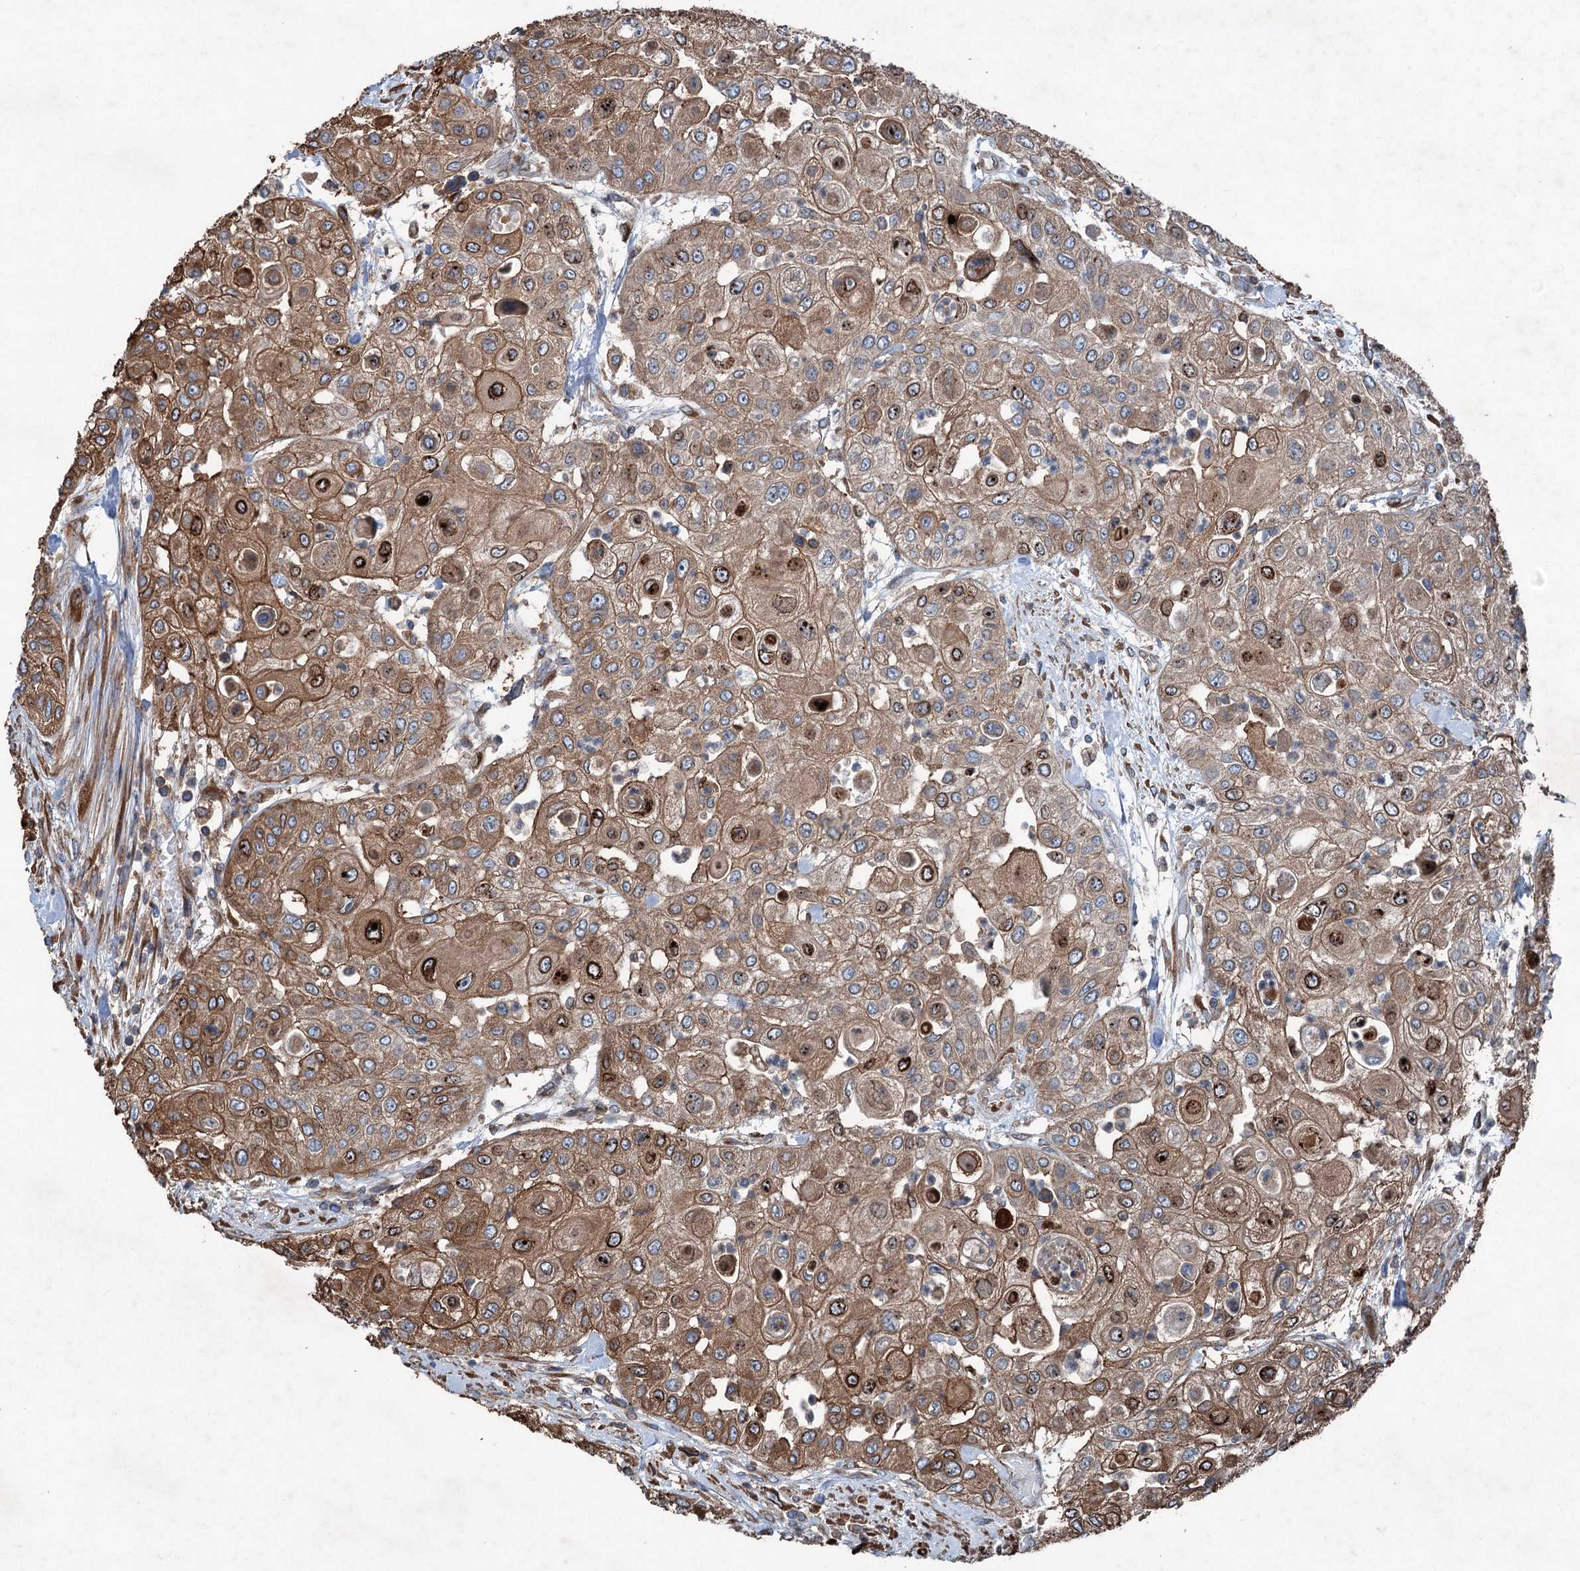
{"staining": {"intensity": "strong", "quantity": "25%-75%", "location": "cytoplasmic/membranous,nuclear"}, "tissue": "urothelial cancer", "cell_type": "Tumor cells", "image_type": "cancer", "snomed": [{"axis": "morphology", "description": "Urothelial carcinoma, High grade"}, {"axis": "topography", "description": "Urinary bladder"}], "caption": "A micrograph of high-grade urothelial carcinoma stained for a protein shows strong cytoplasmic/membranous and nuclear brown staining in tumor cells.", "gene": "CALCOCO1", "patient": {"sex": "female", "age": 79}}